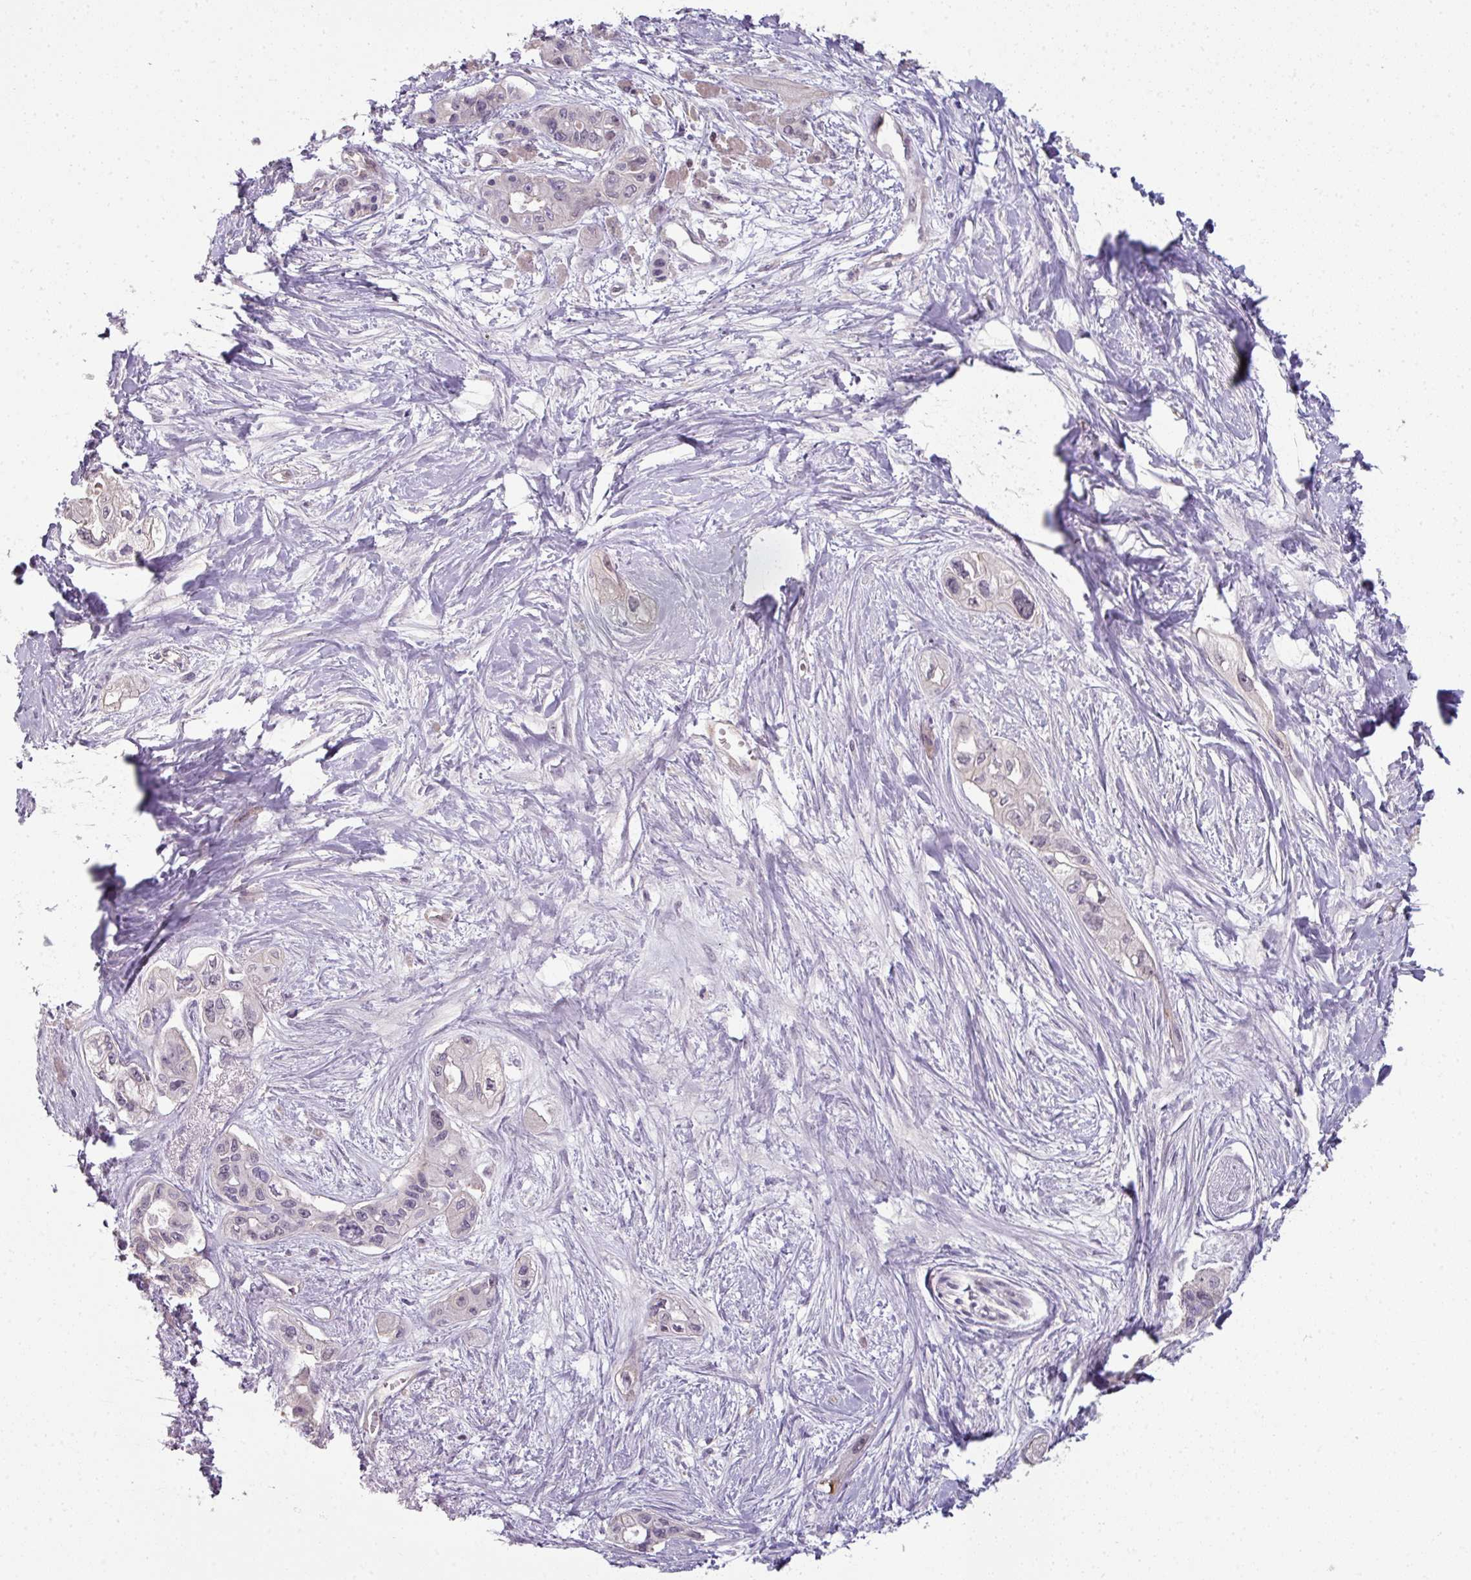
{"staining": {"intensity": "negative", "quantity": "none", "location": "none"}, "tissue": "pancreatic cancer", "cell_type": "Tumor cells", "image_type": "cancer", "snomed": [{"axis": "morphology", "description": "Adenocarcinoma, NOS"}, {"axis": "topography", "description": "Pancreas"}], "caption": "Pancreatic cancer (adenocarcinoma) stained for a protein using immunohistochemistry (IHC) shows no staining tumor cells.", "gene": "C19orf33", "patient": {"sex": "female", "age": 50}}